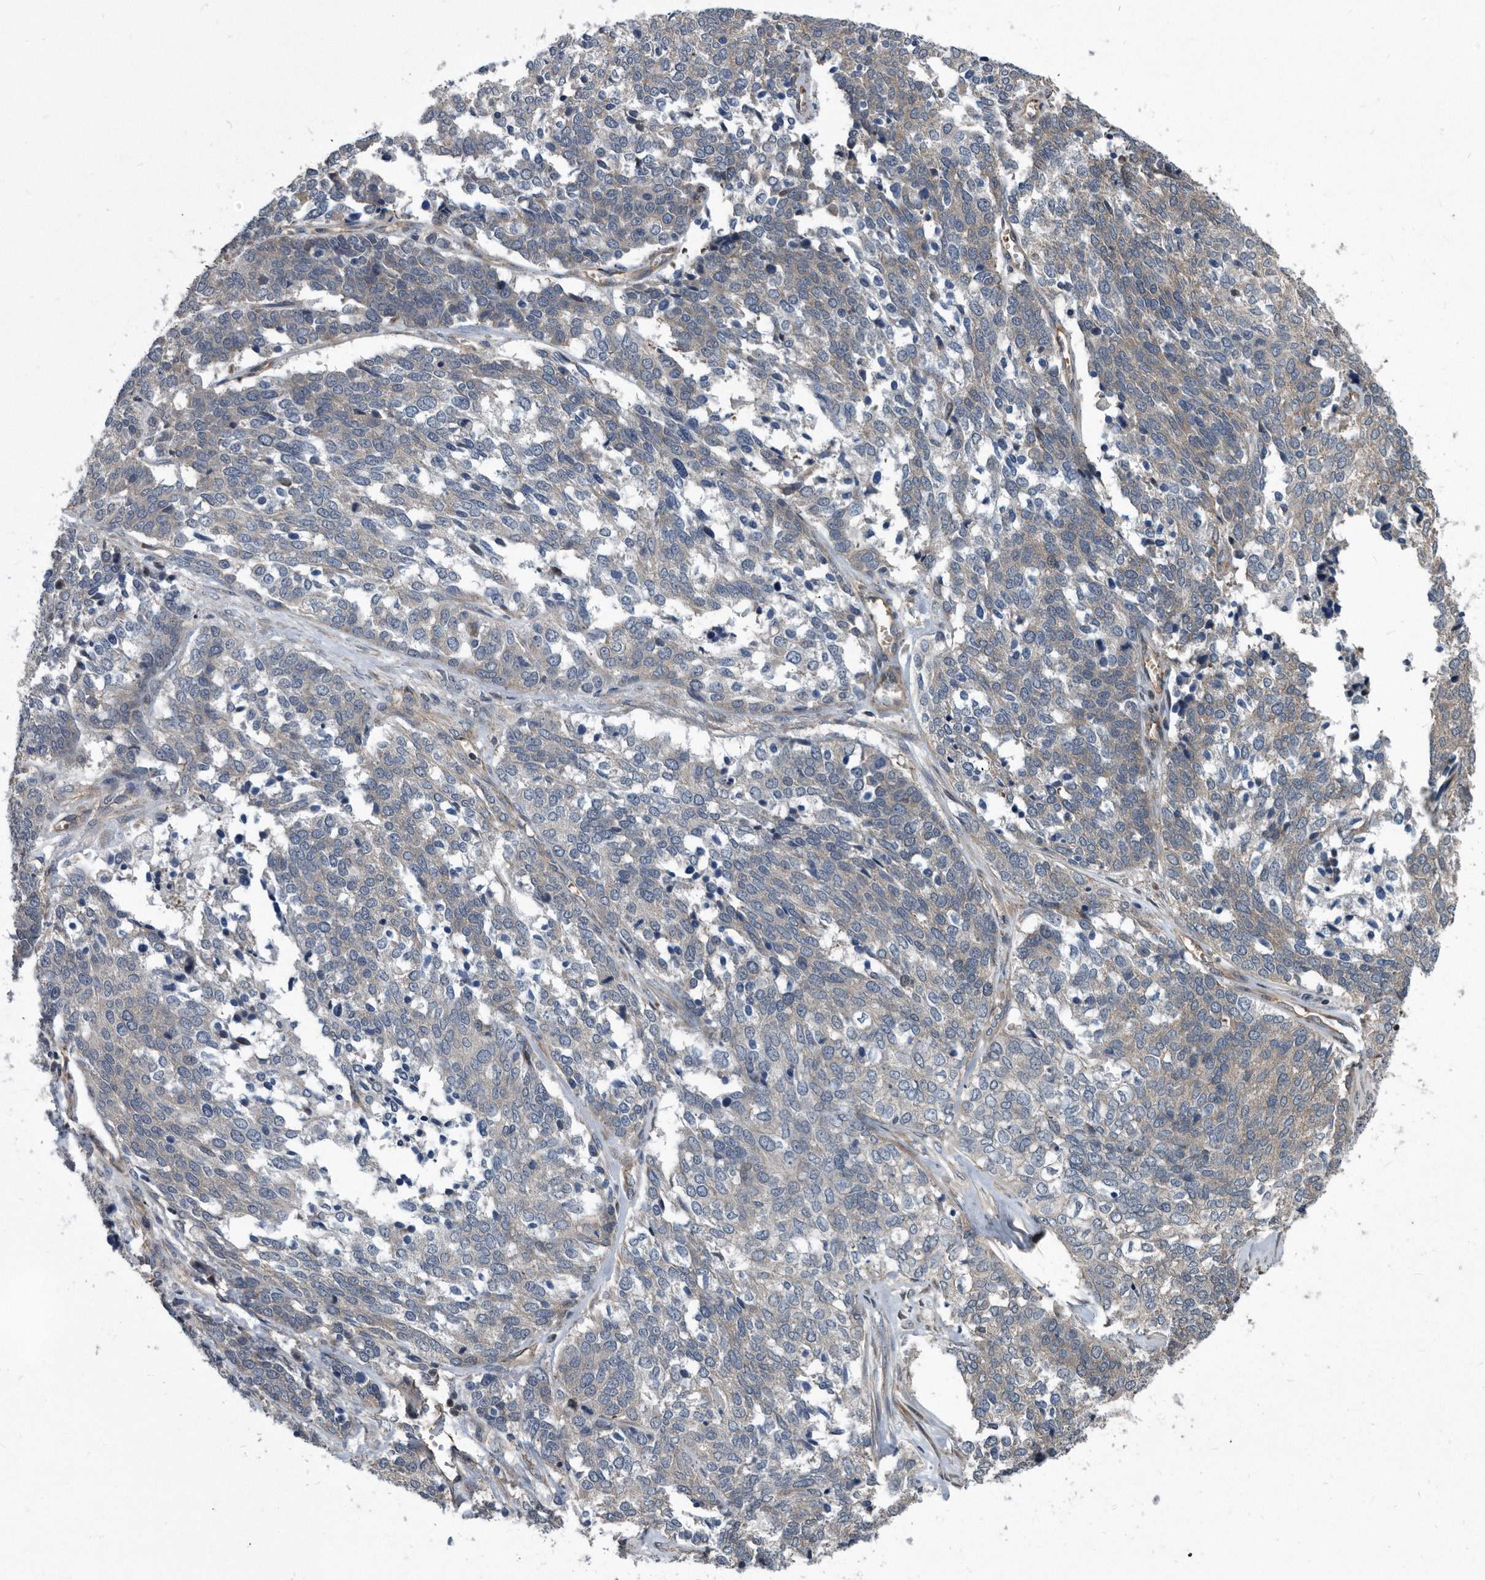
{"staining": {"intensity": "negative", "quantity": "none", "location": "none"}, "tissue": "ovarian cancer", "cell_type": "Tumor cells", "image_type": "cancer", "snomed": [{"axis": "morphology", "description": "Cystadenocarcinoma, serous, NOS"}, {"axis": "topography", "description": "Ovary"}], "caption": "Immunohistochemistry of serous cystadenocarcinoma (ovarian) exhibits no expression in tumor cells.", "gene": "ARMCX1", "patient": {"sex": "female", "age": 44}}